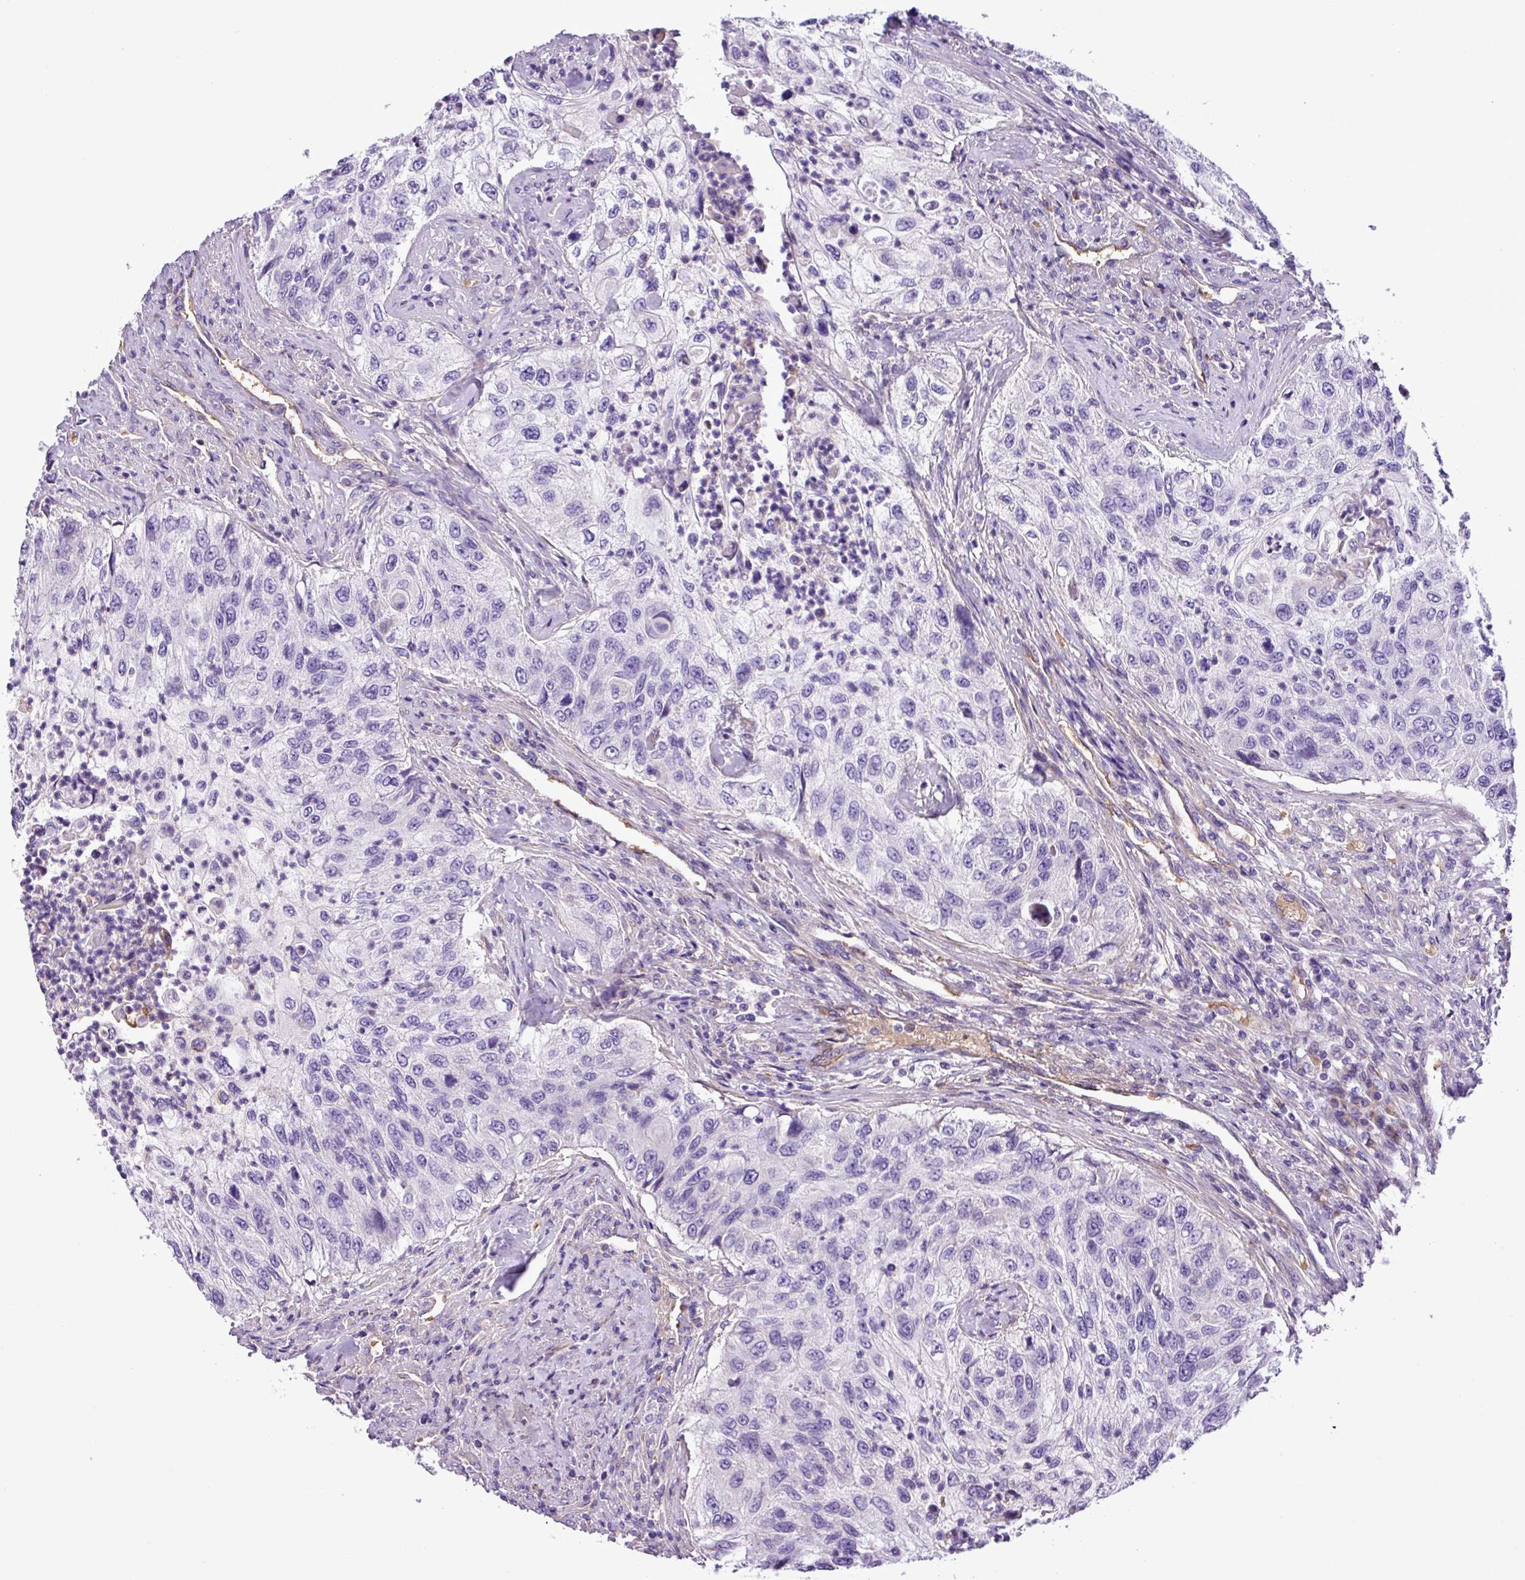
{"staining": {"intensity": "negative", "quantity": "none", "location": "none"}, "tissue": "urothelial cancer", "cell_type": "Tumor cells", "image_type": "cancer", "snomed": [{"axis": "morphology", "description": "Urothelial carcinoma, High grade"}, {"axis": "topography", "description": "Urinary bladder"}], "caption": "Photomicrograph shows no protein expression in tumor cells of urothelial carcinoma (high-grade) tissue.", "gene": "C11orf91", "patient": {"sex": "female", "age": 60}}